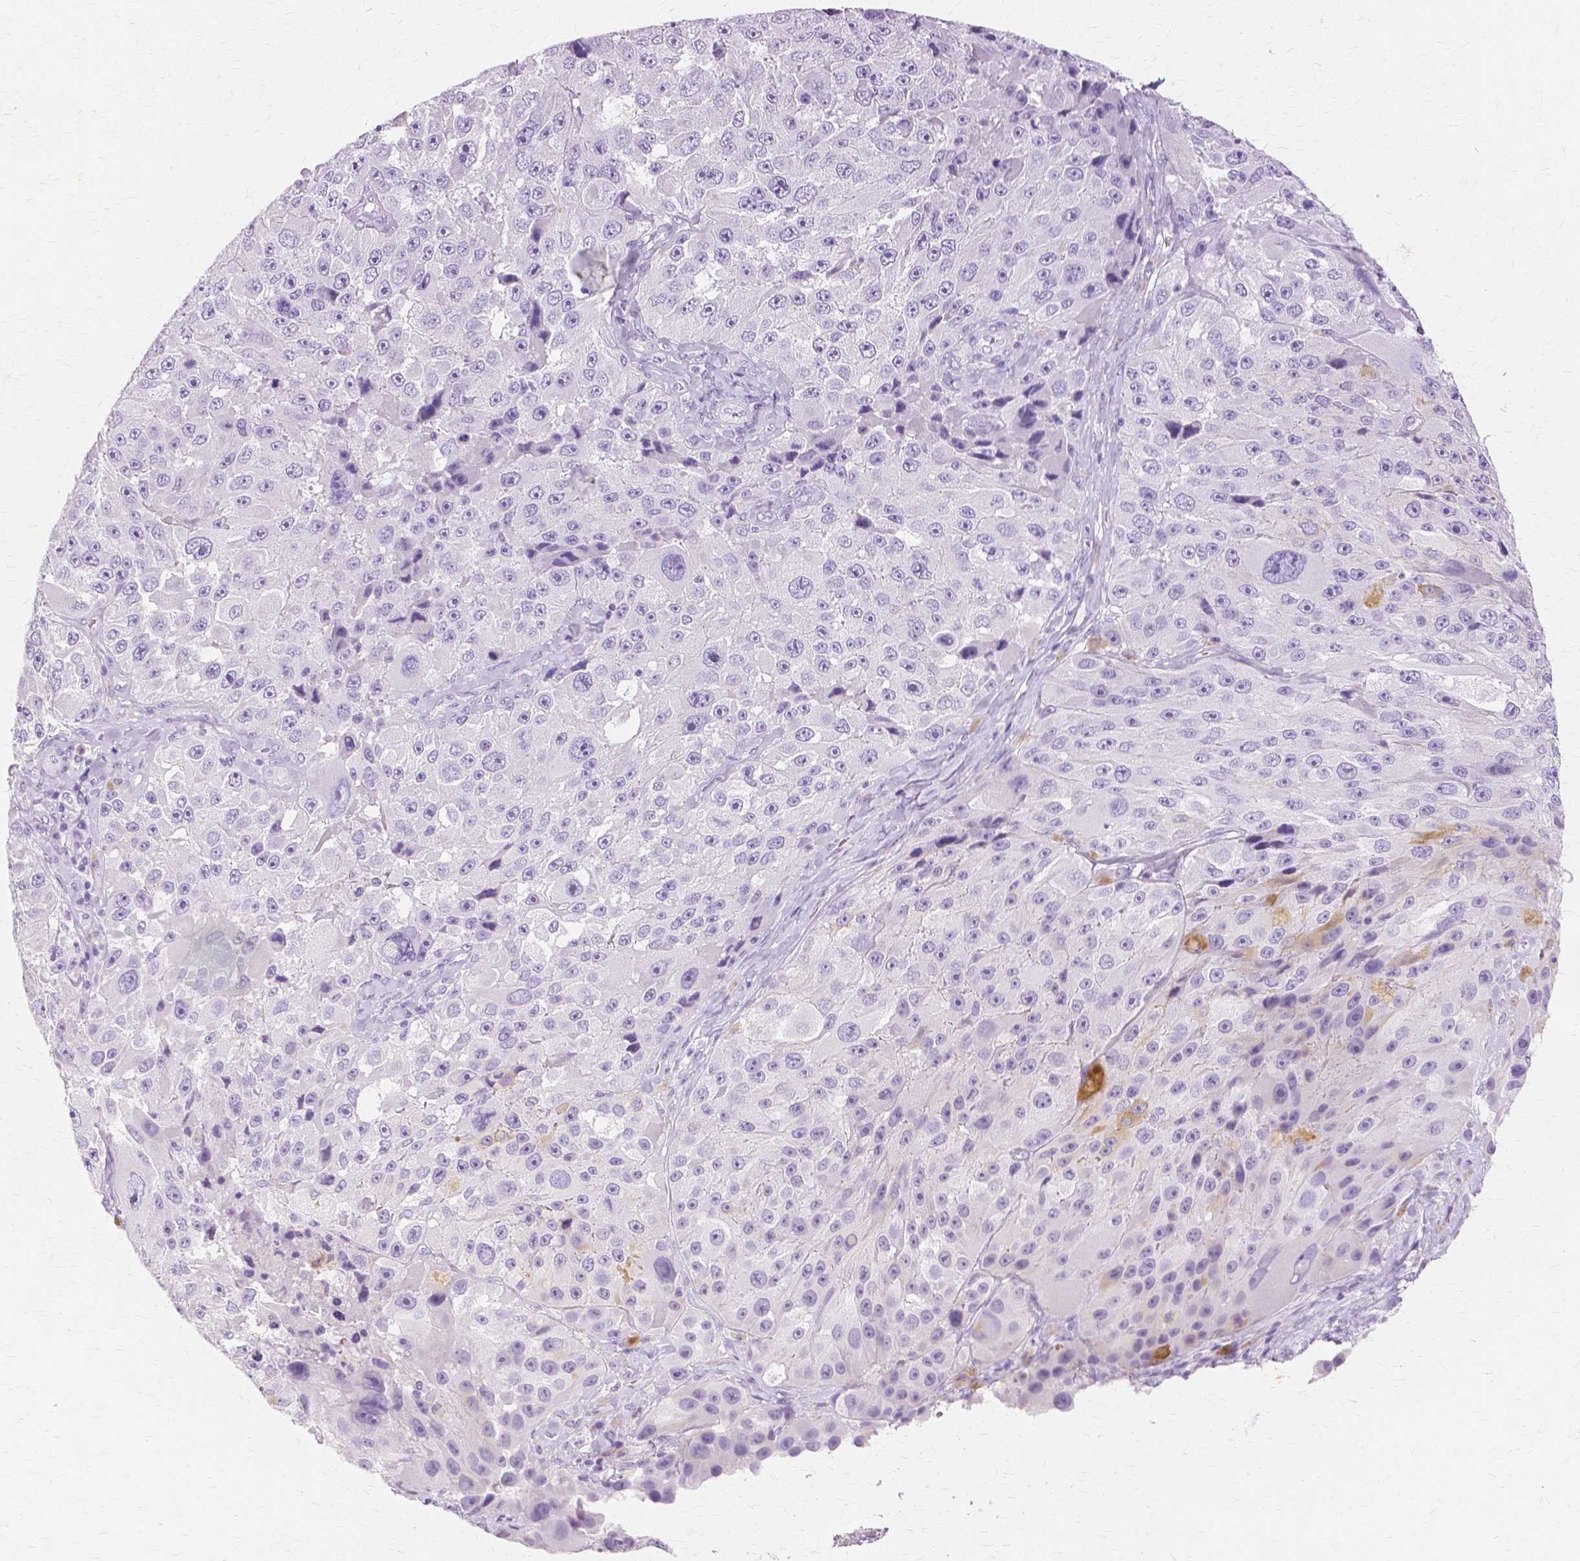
{"staining": {"intensity": "negative", "quantity": "none", "location": "none"}, "tissue": "melanoma", "cell_type": "Tumor cells", "image_type": "cancer", "snomed": [{"axis": "morphology", "description": "Malignant melanoma, Metastatic site"}, {"axis": "topography", "description": "Lymph node"}], "caption": "A photomicrograph of melanoma stained for a protein displays no brown staining in tumor cells. (DAB immunohistochemistry (IHC) with hematoxylin counter stain).", "gene": "TGM1", "patient": {"sex": "male", "age": 62}}